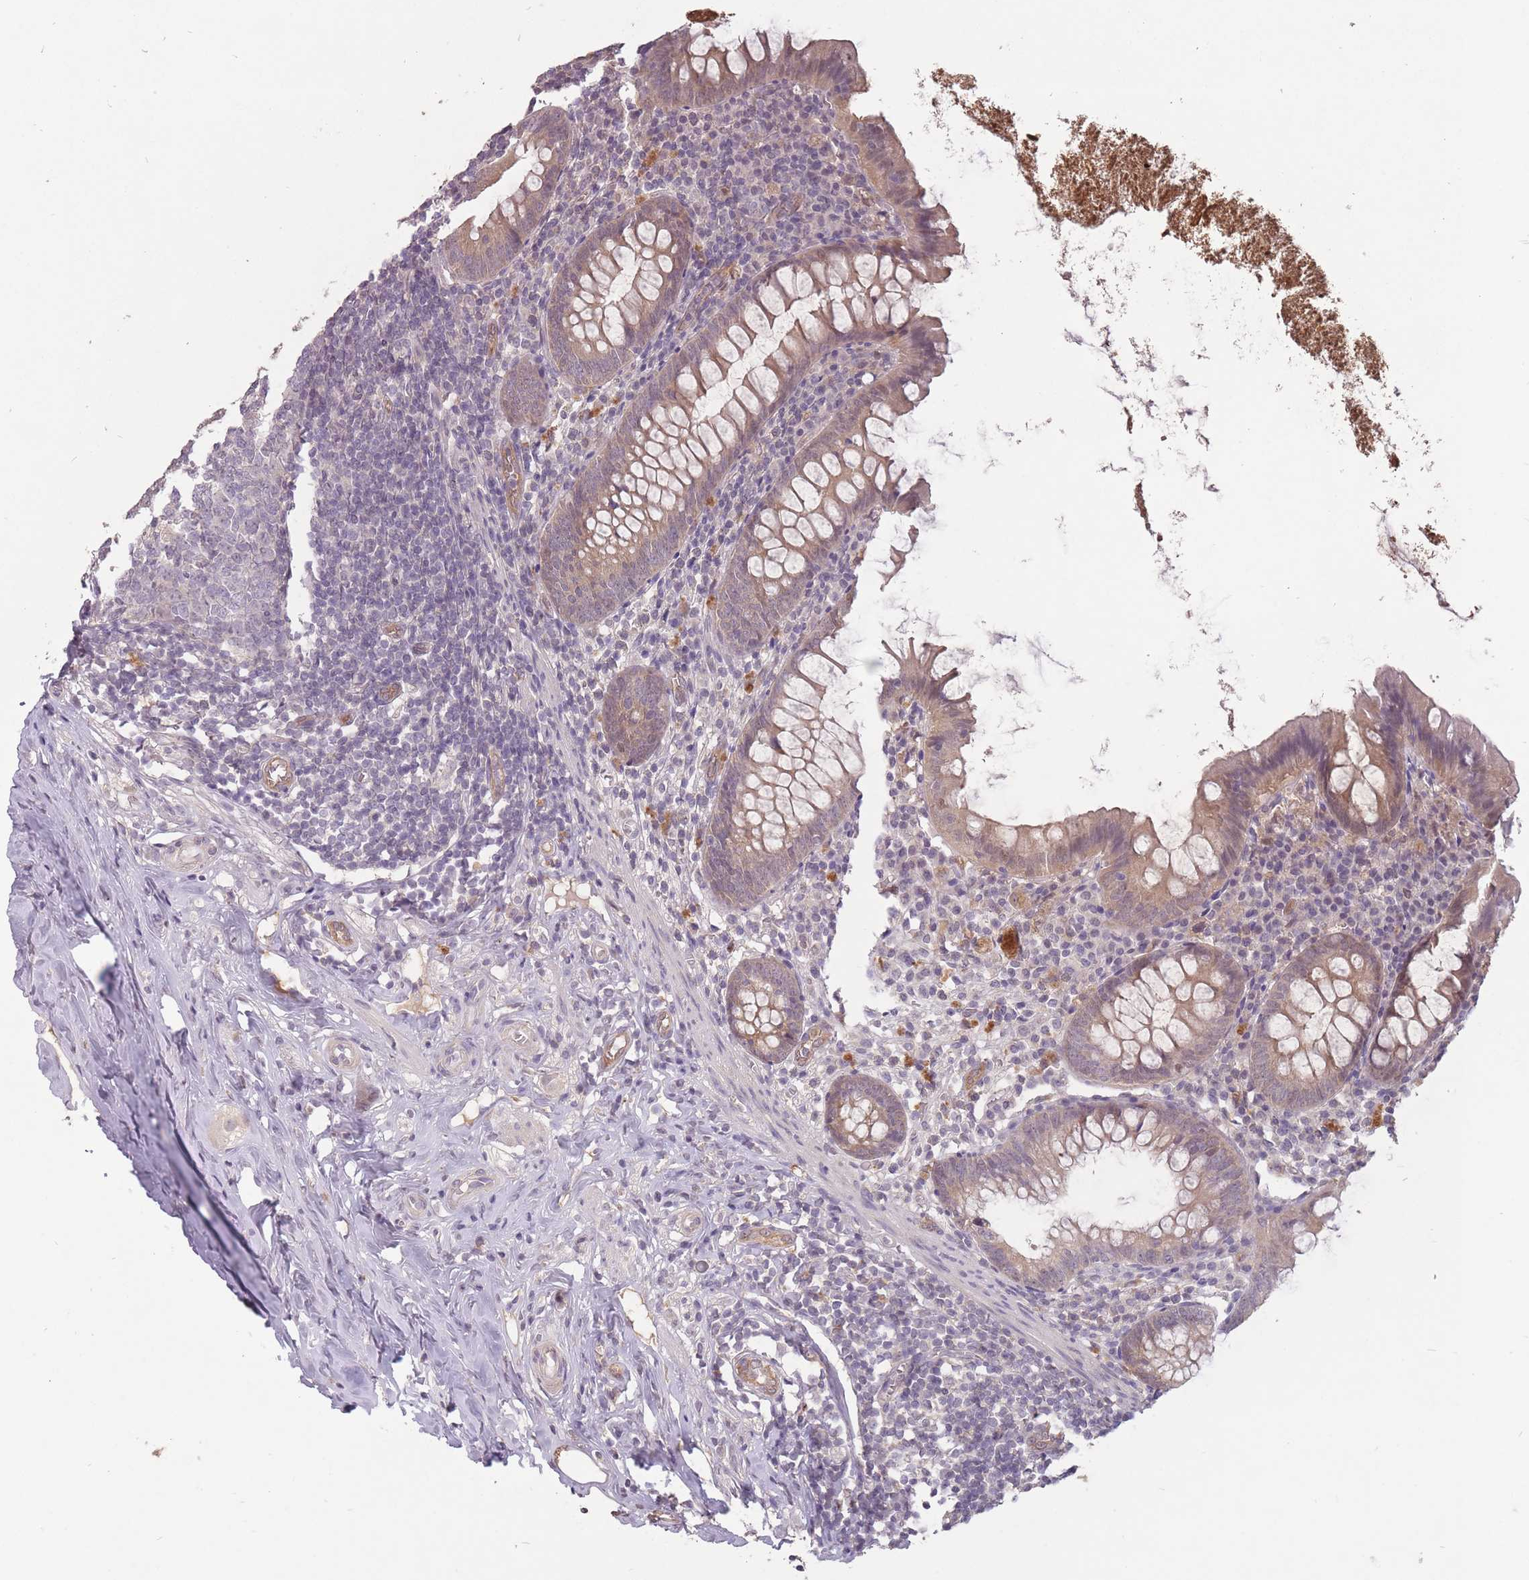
{"staining": {"intensity": "moderate", "quantity": ">75%", "location": "cytoplasmic/membranous"}, "tissue": "appendix", "cell_type": "Glandular cells", "image_type": "normal", "snomed": [{"axis": "morphology", "description": "Normal tissue, NOS"}, {"axis": "topography", "description": "Appendix"}], "caption": "Normal appendix was stained to show a protein in brown. There is medium levels of moderate cytoplasmic/membranous staining in approximately >75% of glandular cells. Using DAB (3,3'-diaminobenzidine) (brown) and hematoxylin (blue) stains, captured at high magnification using brightfield microscopy.", "gene": "LRATD2", "patient": {"sex": "female", "age": 51}}